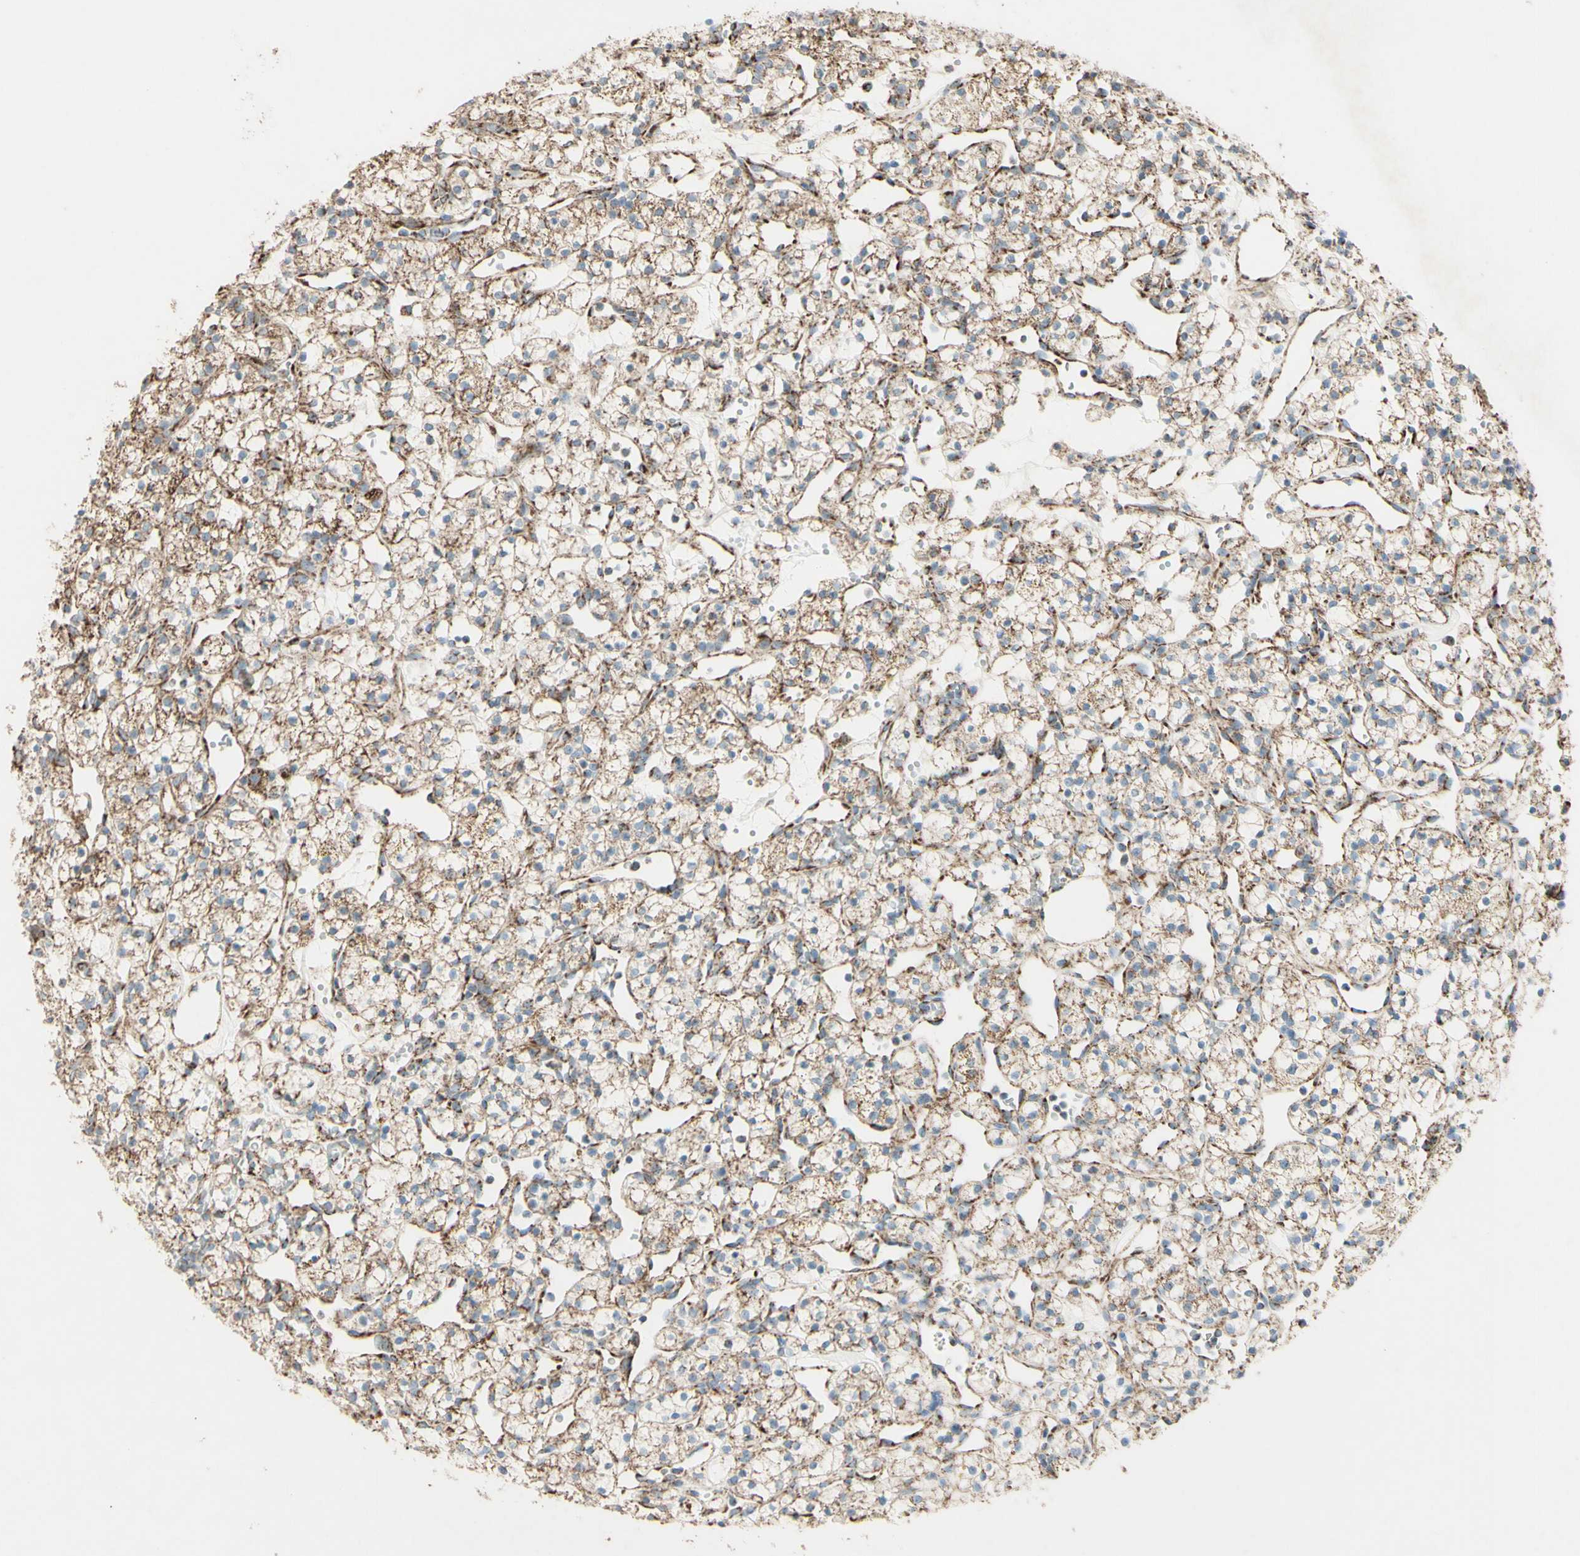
{"staining": {"intensity": "moderate", "quantity": ">75%", "location": "cytoplasmic/membranous"}, "tissue": "renal cancer", "cell_type": "Tumor cells", "image_type": "cancer", "snomed": [{"axis": "morphology", "description": "Adenocarcinoma, NOS"}, {"axis": "topography", "description": "Kidney"}], "caption": "Renal cancer stained with DAB IHC reveals medium levels of moderate cytoplasmic/membranous staining in approximately >75% of tumor cells.", "gene": "RHOT1", "patient": {"sex": "female", "age": 60}}